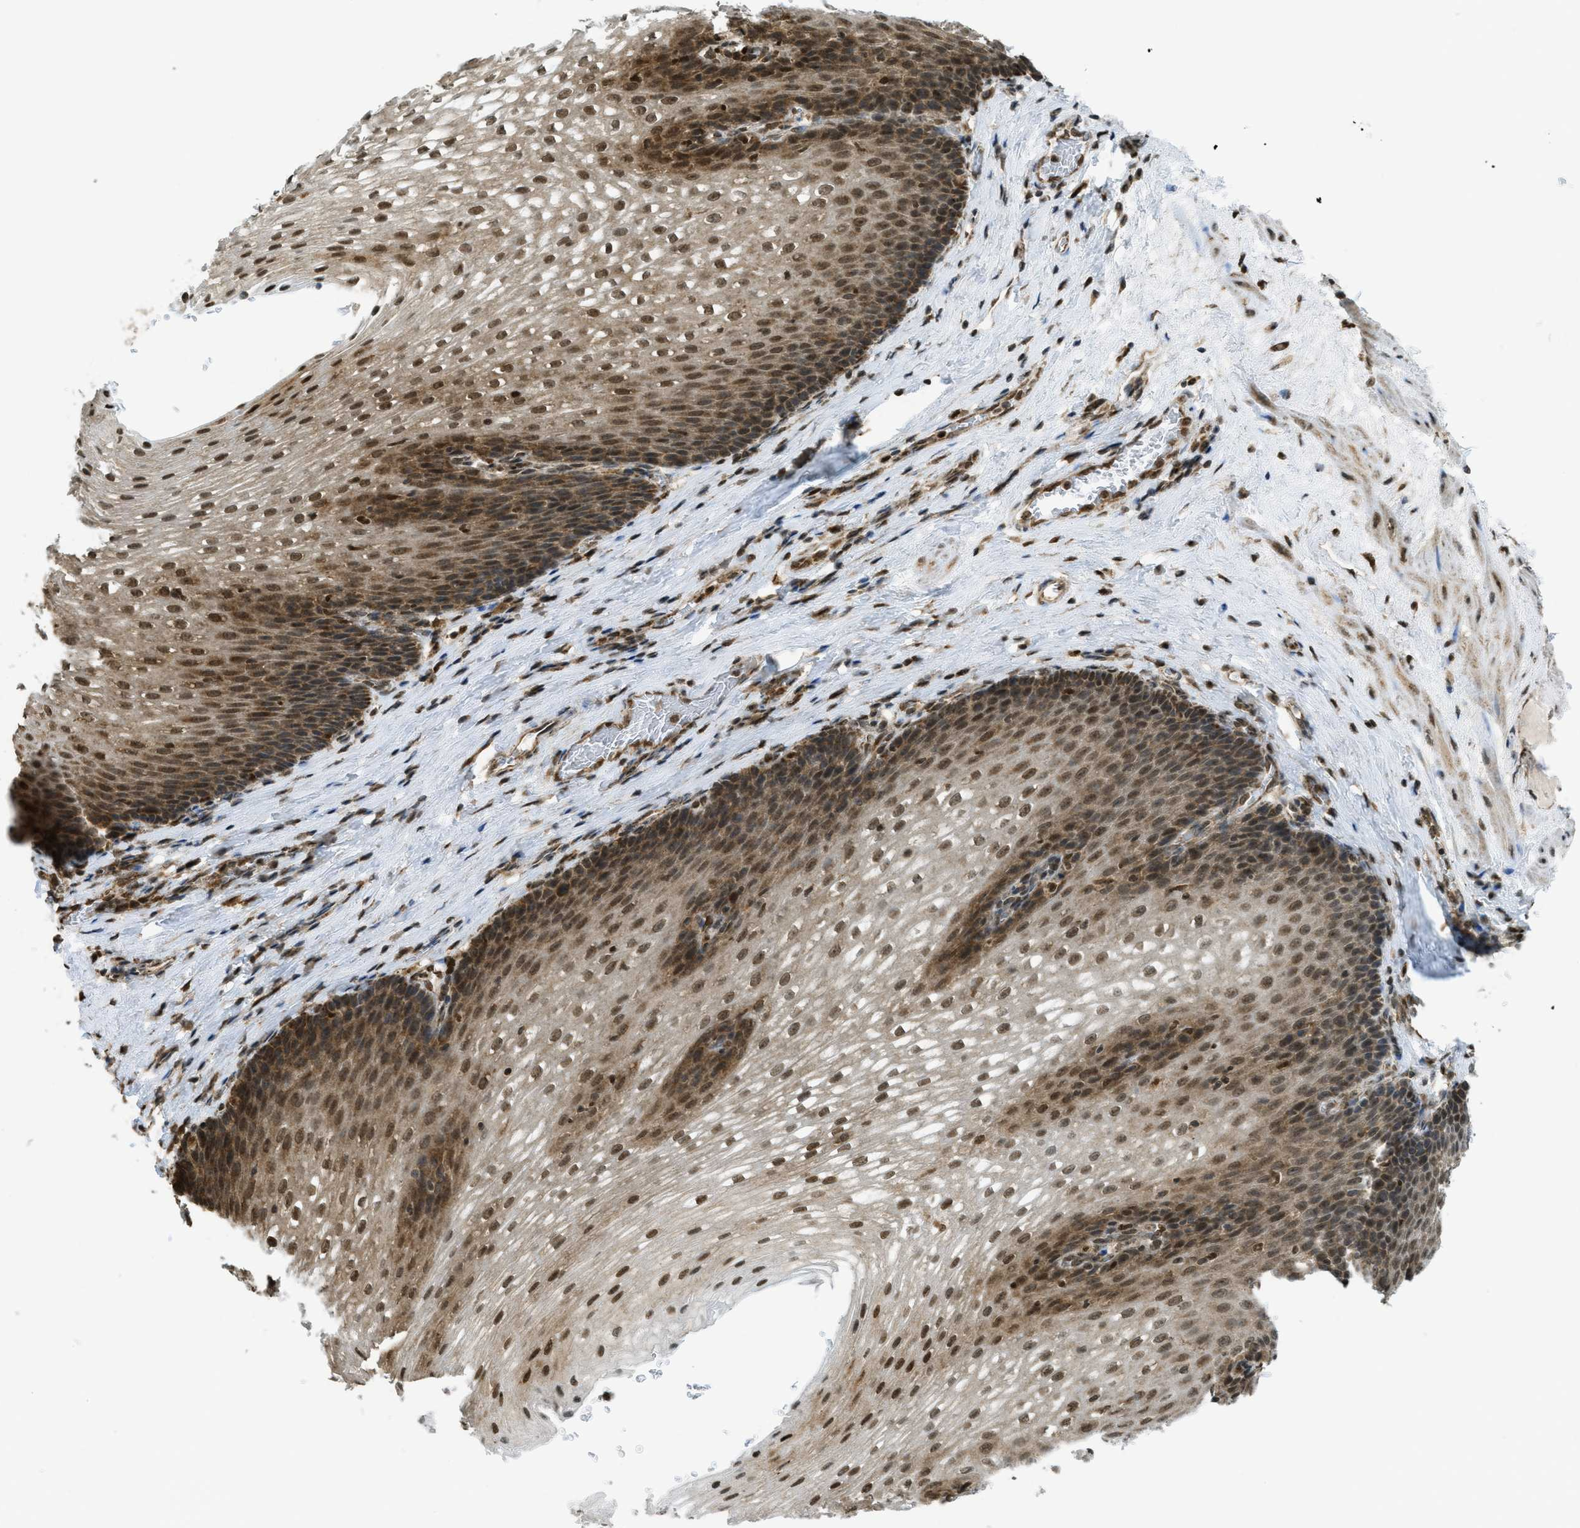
{"staining": {"intensity": "strong", "quantity": ">75%", "location": "cytoplasmic/membranous,nuclear"}, "tissue": "esophagus", "cell_type": "Squamous epithelial cells", "image_type": "normal", "snomed": [{"axis": "morphology", "description": "Normal tissue, NOS"}, {"axis": "topography", "description": "Esophagus"}], "caption": "High-power microscopy captured an IHC micrograph of unremarkable esophagus, revealing strong cytoplasmic/membranous,nuclear staining in approximately >75% of squamous epithelial cells.", "gene": "TNPO1", "patient": {"sex": "male", "age": 48}}